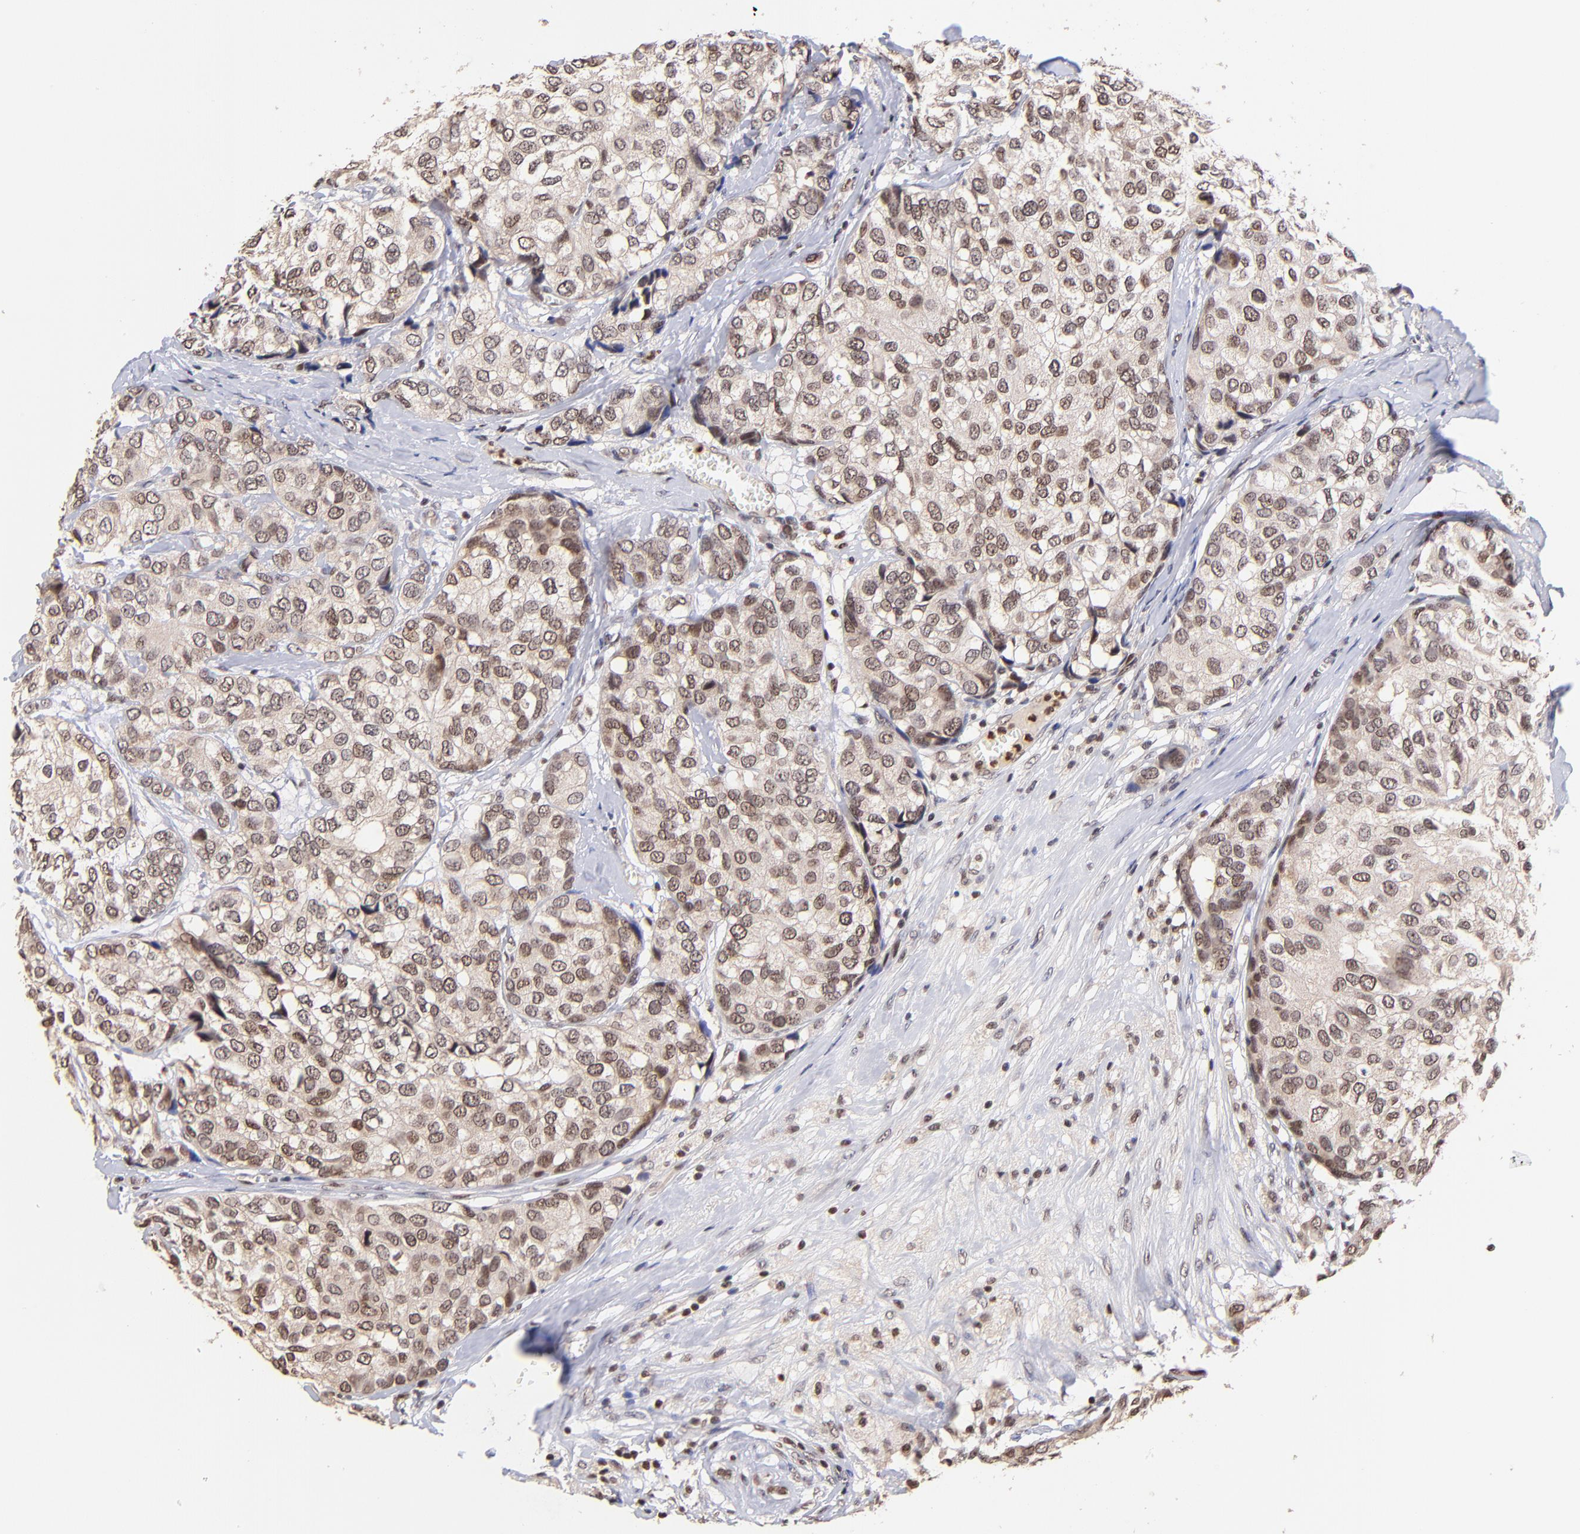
{"staining": {"intensity": "moderate", "quantity": ">75%", "location": "cytoplasmic/membranous,nuclear"}, "tissue": "breast cancer", "cell_type": "Tumor cells", "image_type": "cancer", "snomed": [{"axis": "morphology", "description": "Duct carcinoma"}, {"axis": "topography", "description": "Breast"}], "caption": "Breast infiltrating ductal carcinoma was stained to show a protein in brown. There is medium levels of moderate cytoplasmic/membranous and nuclear expression in approximately >75% of tumor cells.", "gene": "WDR25", "patient": {"sex": "female", "age": 68}}